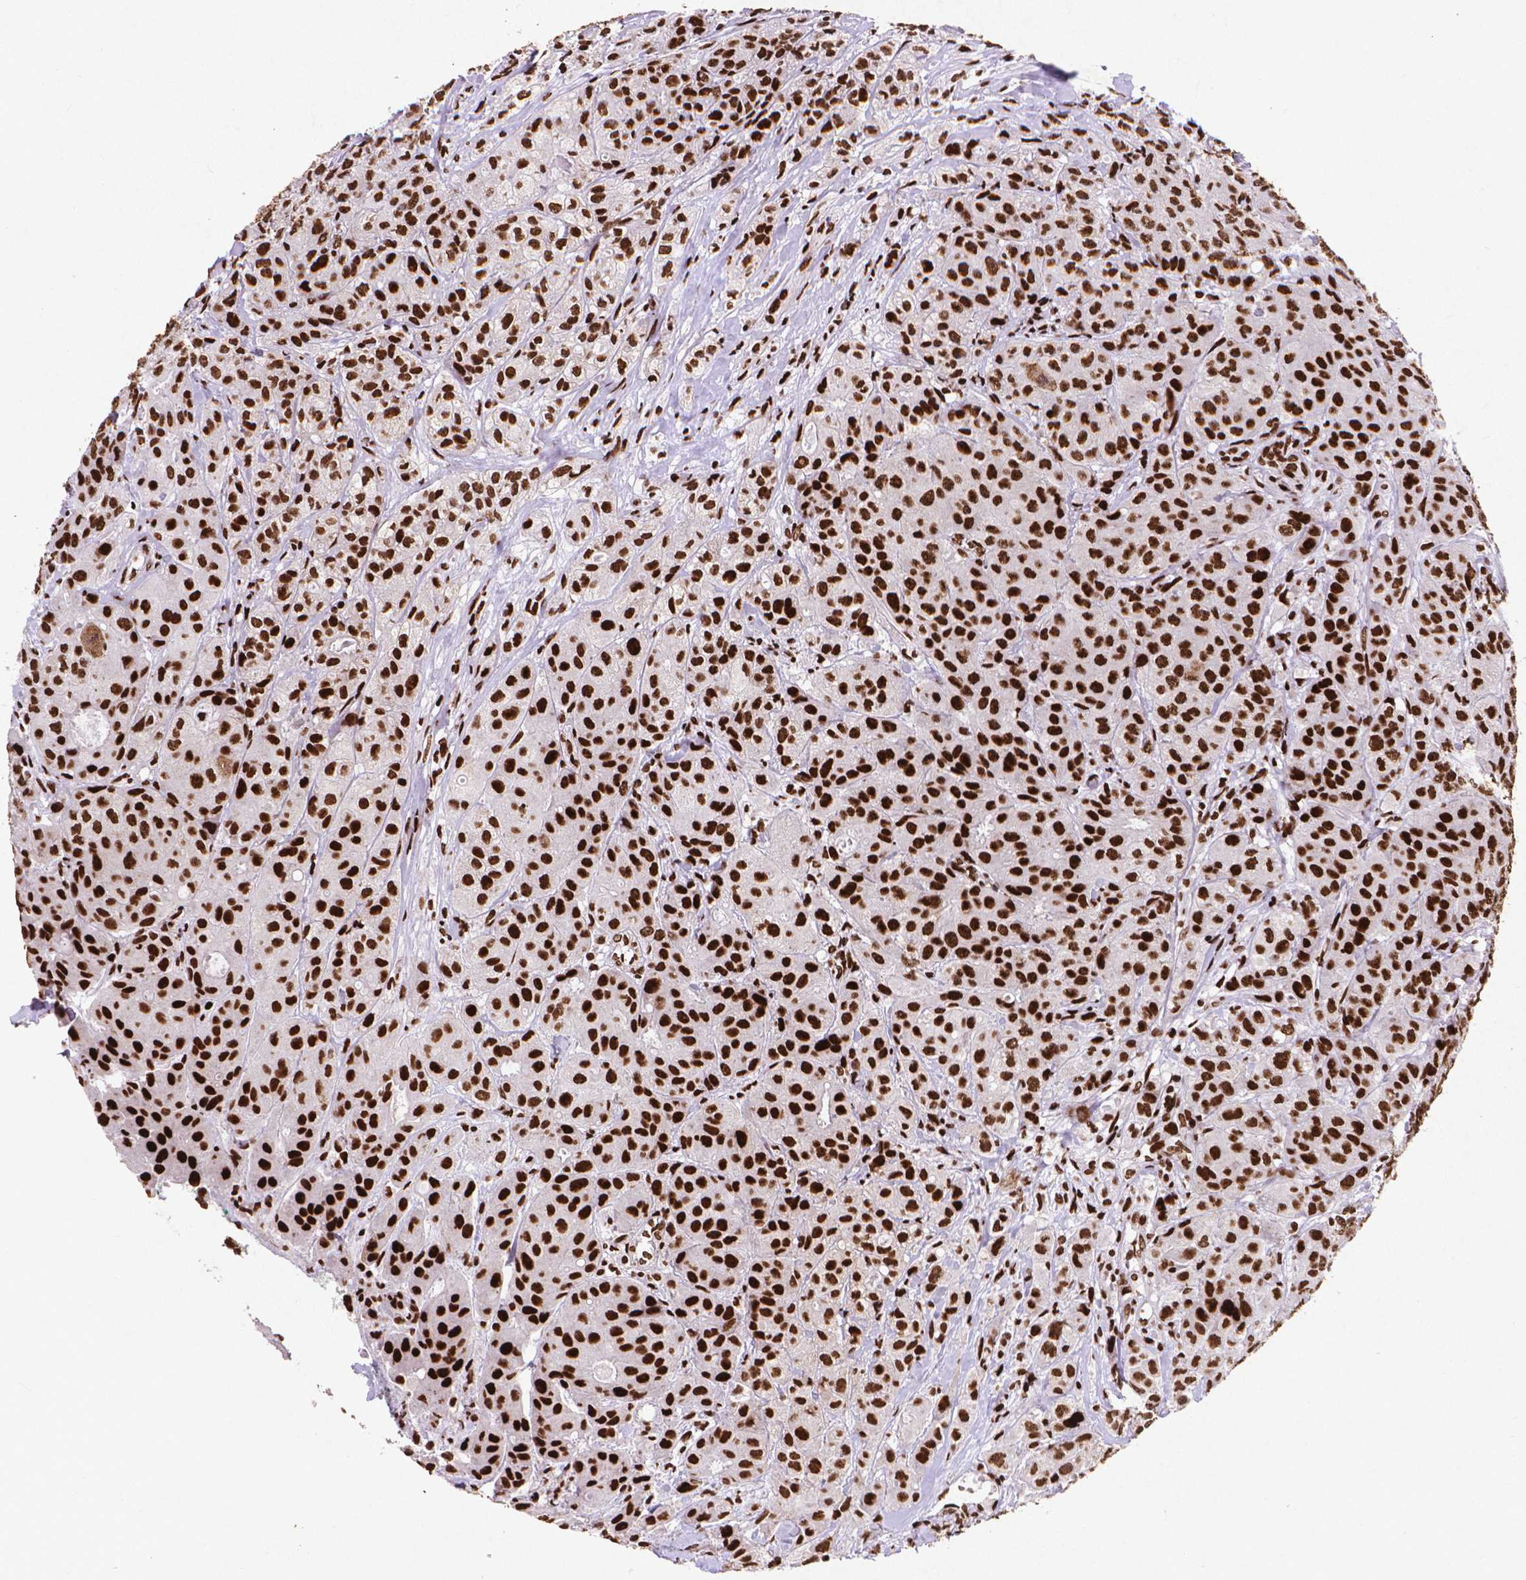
{"staining": {"intensity": "strong", "quantity": ">75%", "location": "nuclear"}, "tissue": "breast cancer", "cell_type": "Tumor cells", "image_type": "cancer", "snomed": [{"axis": "morphology", "description": "Duct carcinoma"}, {"axis": "topography", "description": "Breast"}], "caption": "The immunohistochemical stain highlights strong nuclear positivity in tumor cells of breast cancer (intraductal carcinoma) tissue. (brown staining indicates protein expression, while blue staining denotes nuclei).", "gene": "CITED2", "patient": {"sex": "female", "age": 43}}